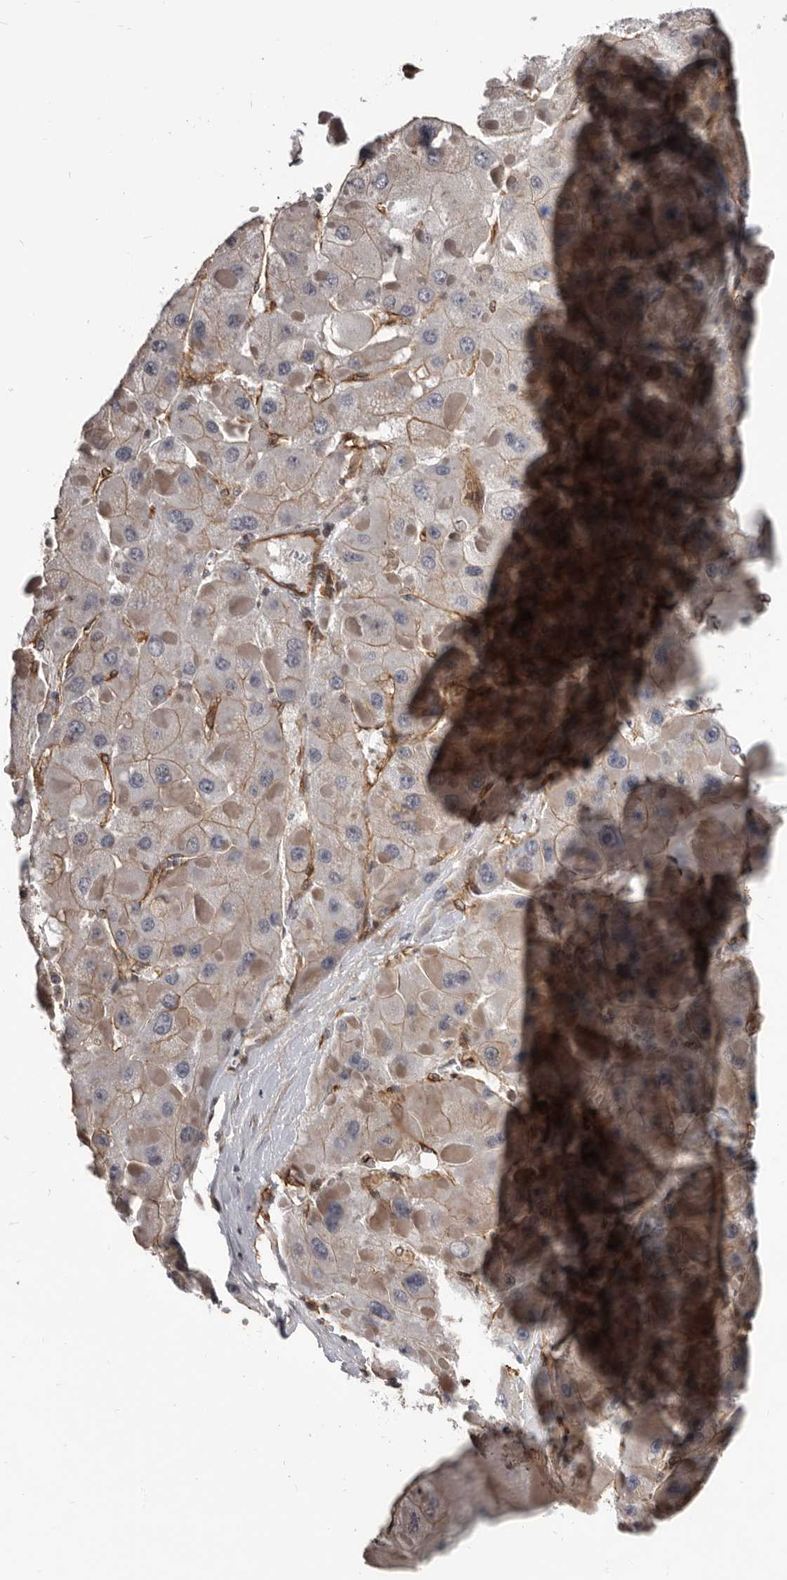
{"staining": {"intensity": "weak", "quantity": ">75%", "location": "cytoplasmic/membranous"}, "tissue": "liver cancer", "cell_type": "Tumor cells", "image_type": "cancer", "snomed": [{"axis": "morphology", "description": "Carcinoma, Hepatocellular, NOS"}, {"axis": "topography", "description": "Liver"}], "caption": "Liver hepatocellular carcinoma was stained to show a protein in brown. There is low levels of weak cytoplasmic/membranous expression in approximately >75% of tumor cells.", "gene": "ADAMTS20", "patient": {"sex": "female", "age": 73}}